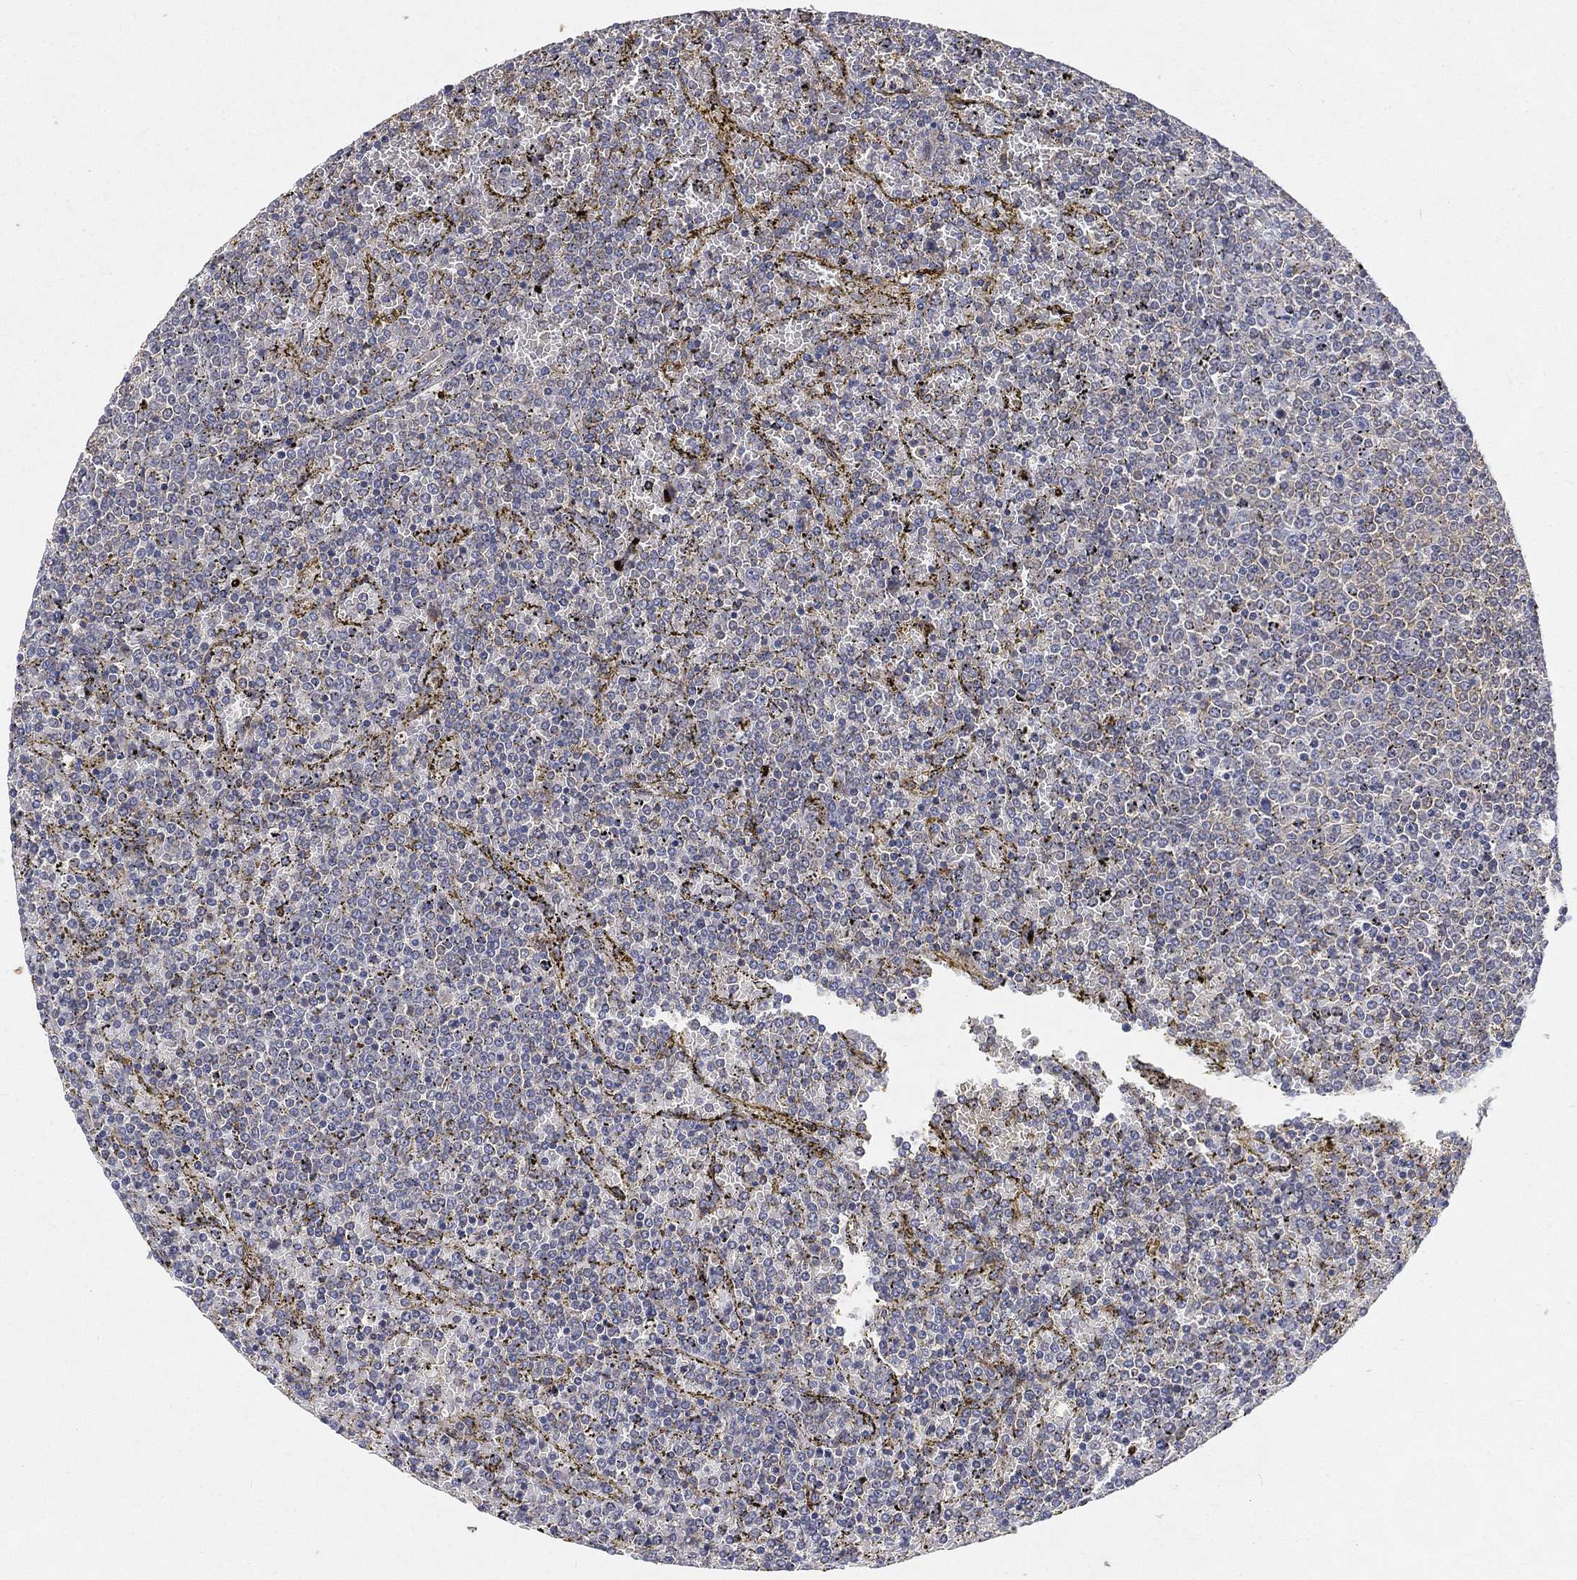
{"staining": {"intensity": "negative", "quantity": "none", "location": "none"}, "tissue": "lymphoma", "cell_type": "Tumor cells", "image_type": "cancer", "snomed": [{"axis": "morphology", "description": "Malignant lymphoma, non-Hodgkin's type, Low grade"}, {"axis": "topography", "description": "Spleen"}], "caption": "IHC micrograph of lymphoma stained for a protein (brown), which demonstrates no staining in tumor cells.", "gene": "CTSL", "patient": {"sex": "female", "age": 77}}